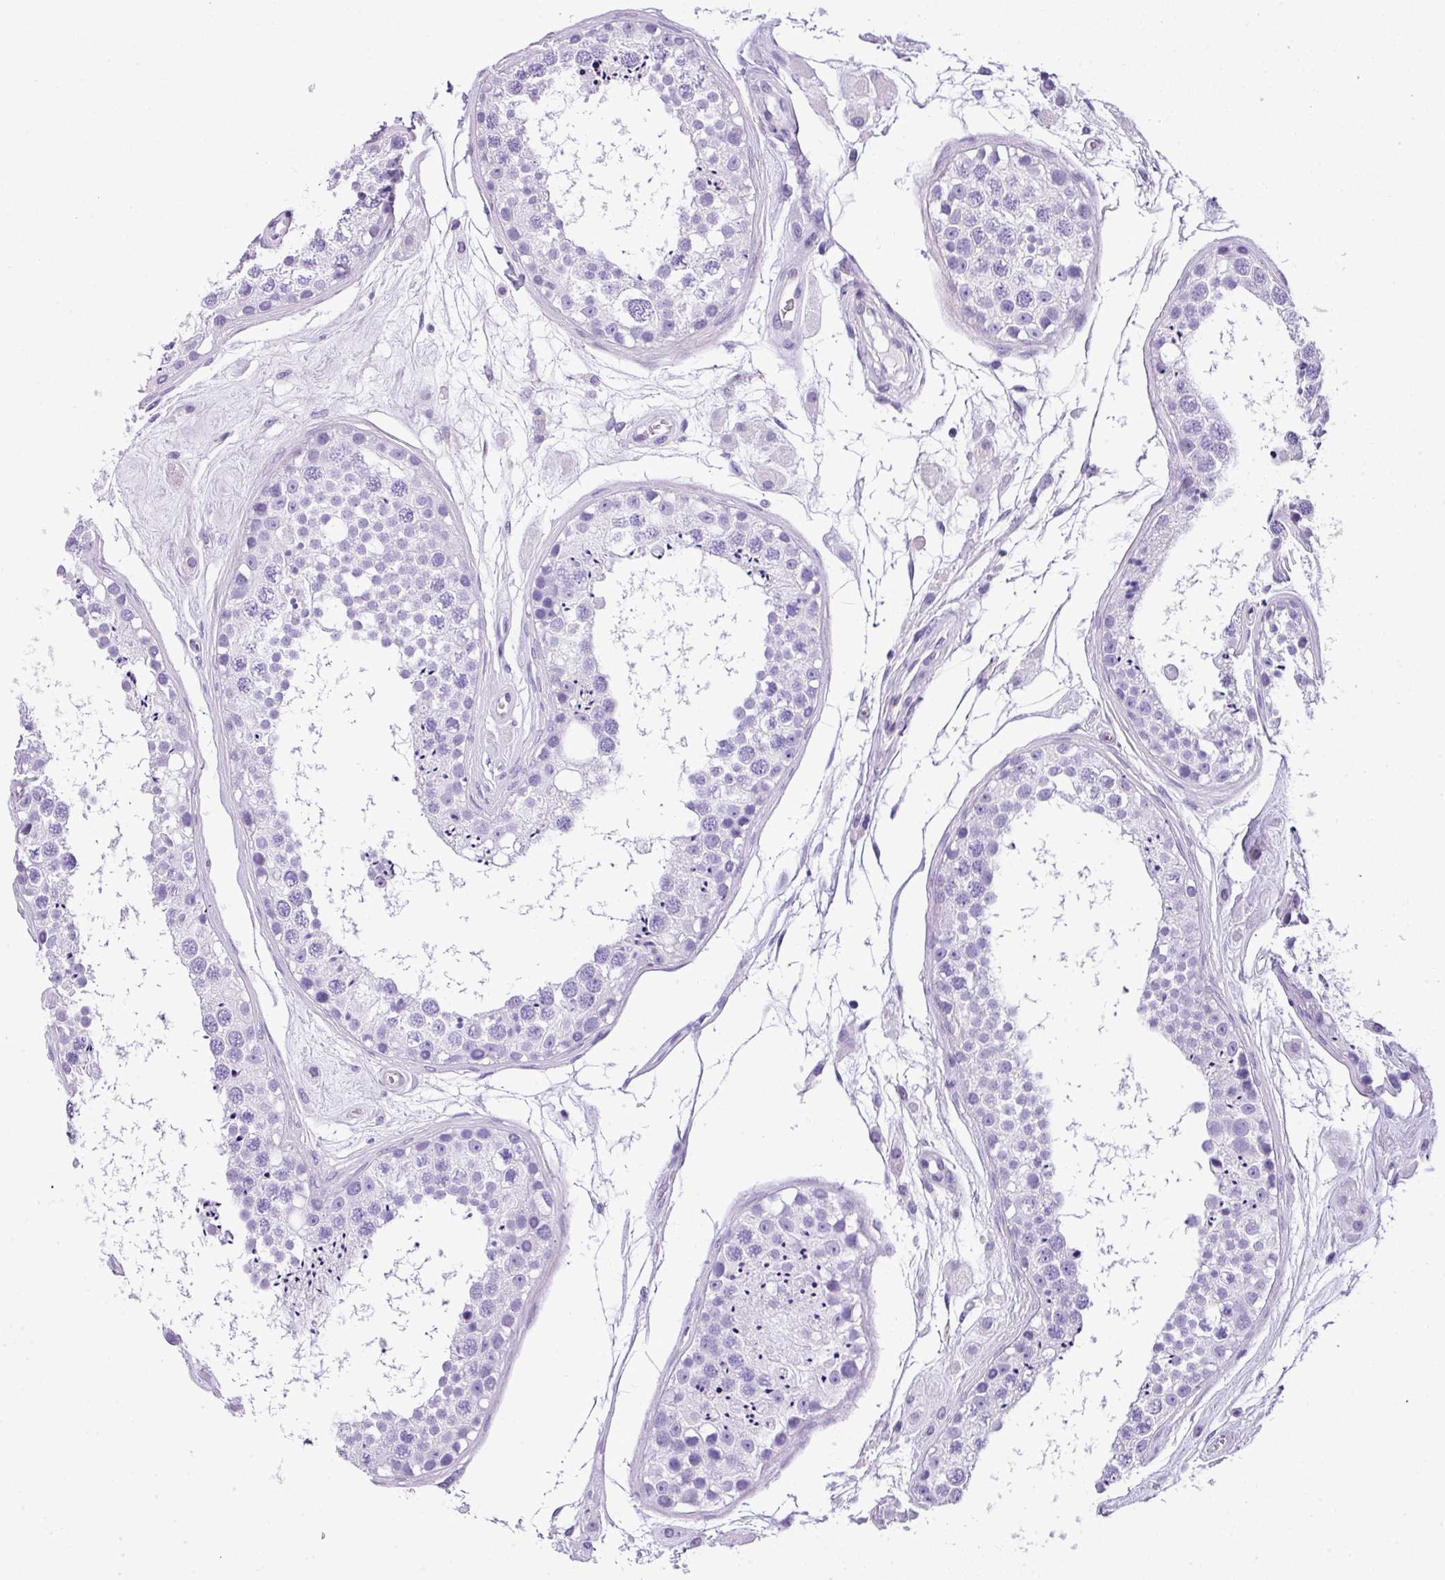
{"staining": {"intensity": "negative", "quantity": "none", "location": "none"}, "tissue": "testis", "cell_type": "Cells in seminiferous ducts", "image_type": "normal", "snomed": [{"axis": "morphology", "description": "Normal tissue, NOS"}, {"axis": "topography", "description": "Testis"}], "caption": "Protein analysis of normal testis demonstrates no significant expression in cells in seminiferous ducts.", "gene": "MUC21", "patient": {"sex": "male", "age": 25}}